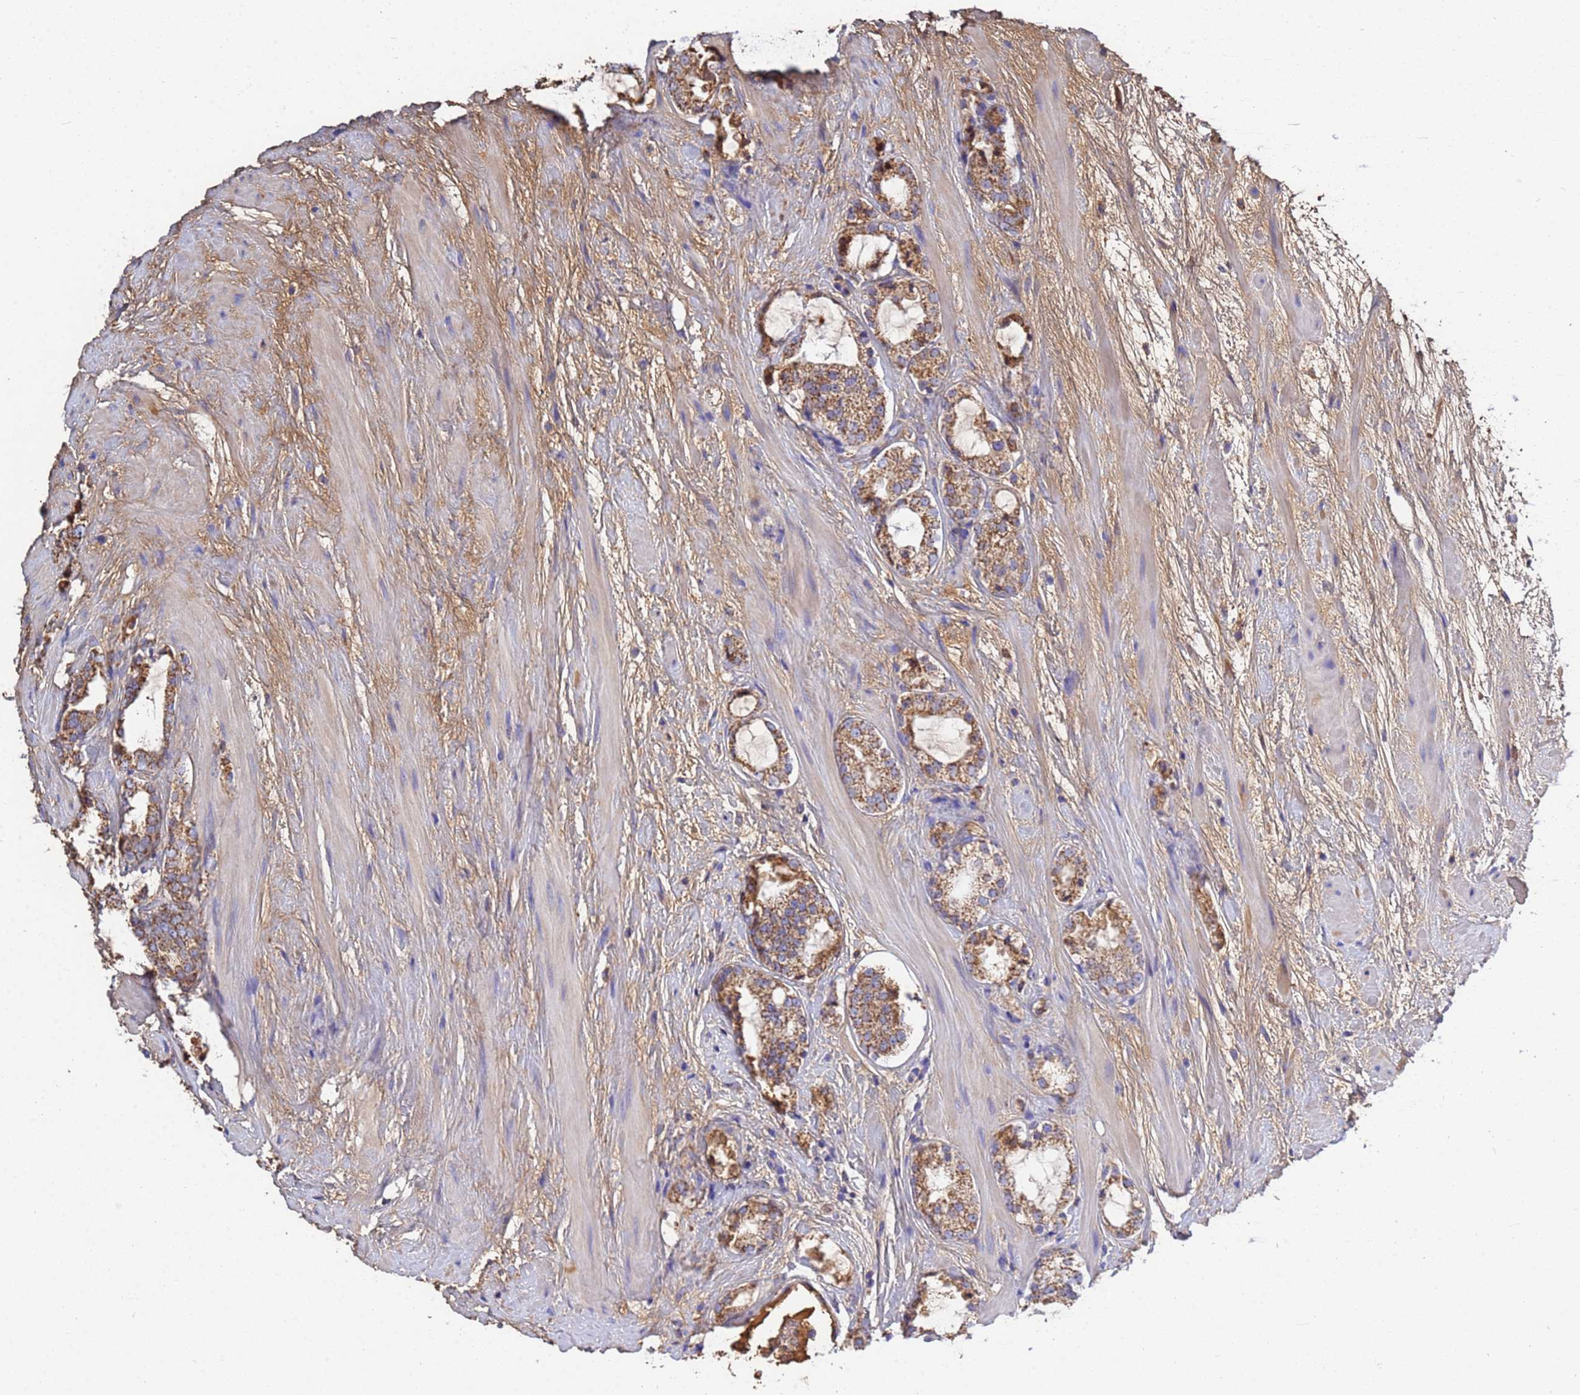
{"staining": {"intensity": "moderate", "quantity": ">75%", "location": "cytoplasmic/membranous,nuclear"}, "tissue": "prostate cancer", "cell_type": "Tumor cells", "image_type": "cancer", "snomed": [{"axis": "morphology", "description": "Adenocarcinoma, High grade"}, {"axis": "topography", "description": "Prostate"}], "caption": "An immunohistochemistry micrograph of neoplastic tissue is shown. Protein staining in brown labels moderate cytoplasmic/membranous and nuclear positivity in prostate cancer (adenocarcinoma (high-grade)) within tumor cells.", "gene": "GLUD1", "patient": {"sex": "male", "age": 64}}